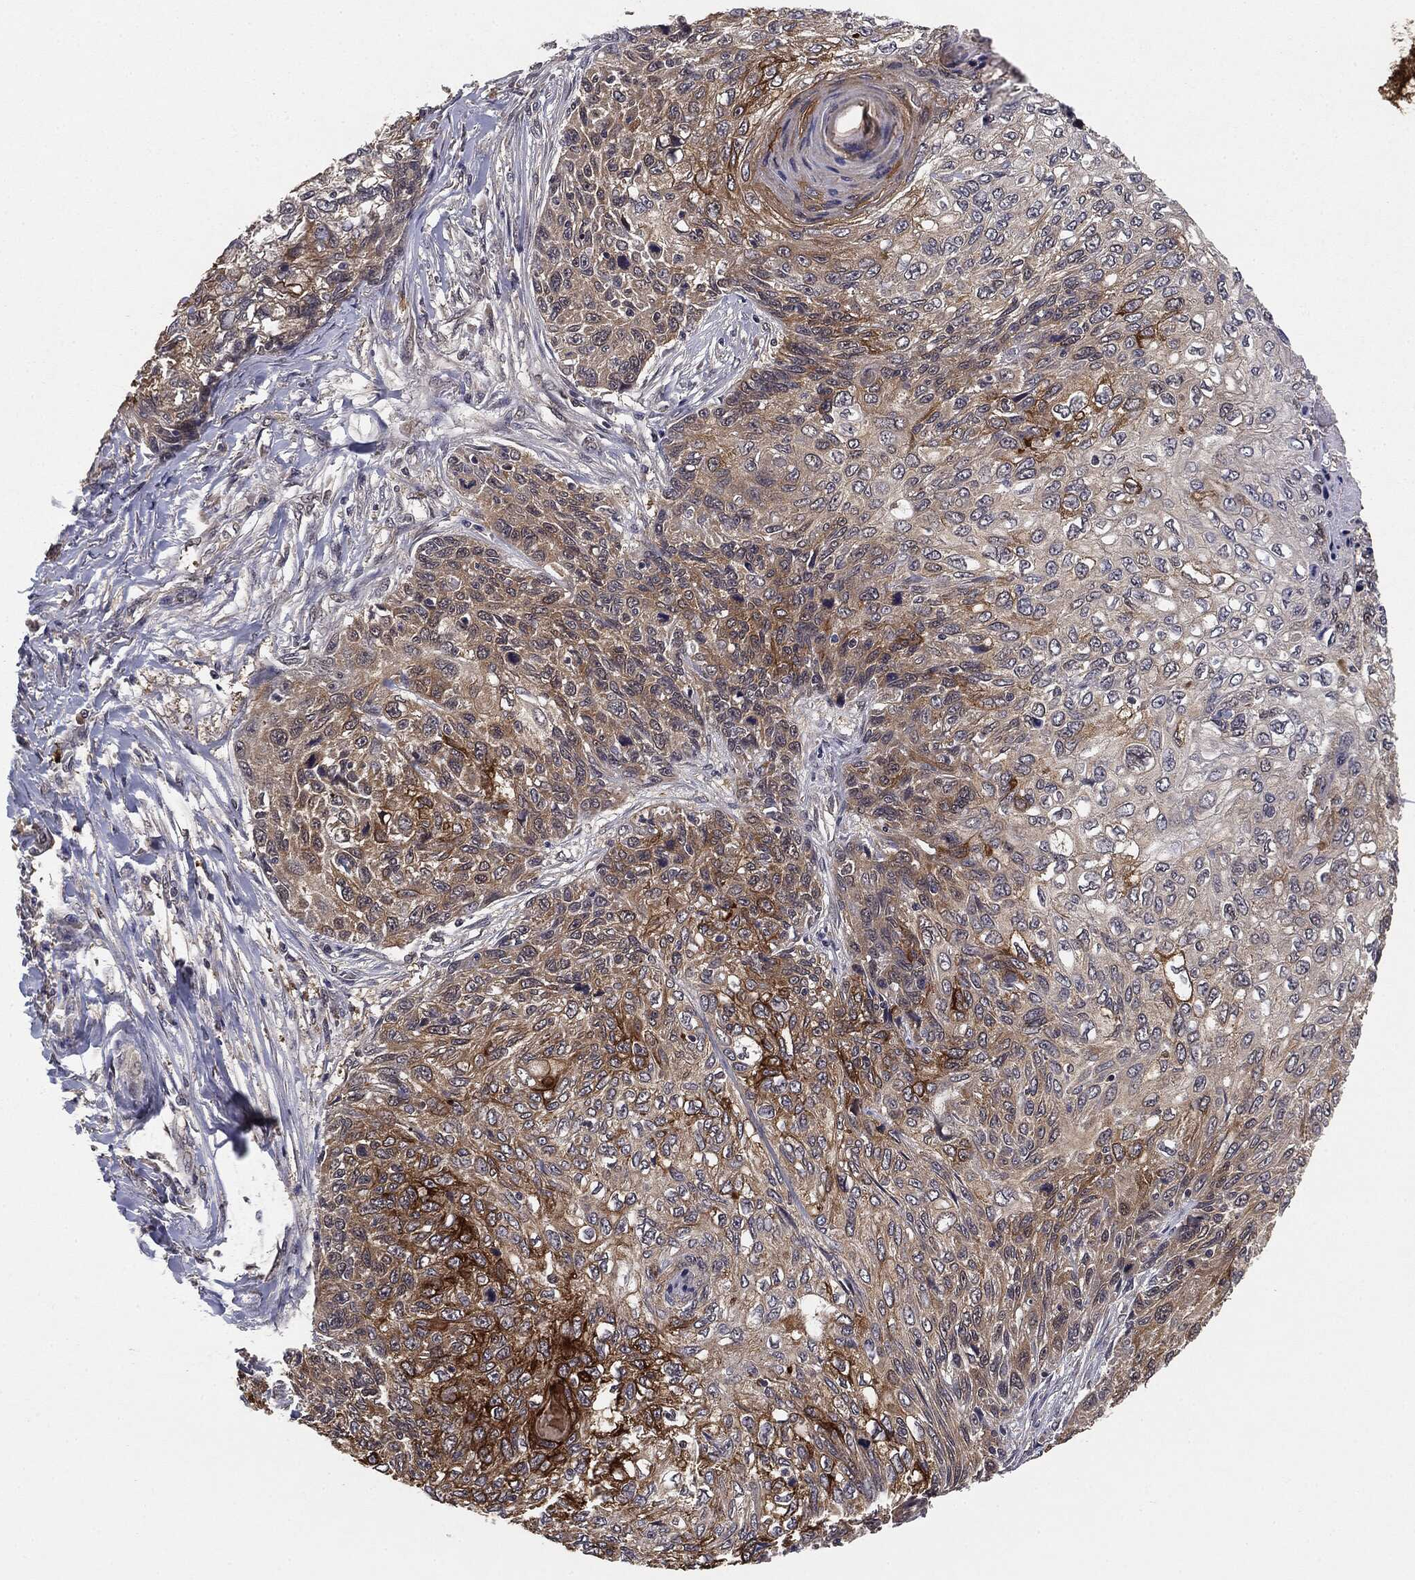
{"staining": {"intensity": "strong", "quantity": "25%-75%", "location": "cytoplasmic/membranous"}, "tissue": "skin cancer", "cell_type": "Tumor cells", "image_type": "cancer", "snomed": [{"axis": "morphology", "description": "Squamous cell carcinoma, NOS"}, {"axis": "topography", "description": "Skin"}], "caption": "Strong cytoplasmic/membranous positivity is present in approximately 25%-75% of tumor cells in skin squamous cell carcinoma.", "gene": "KRT7", "patient": {"sex": "male", "age": 92}}